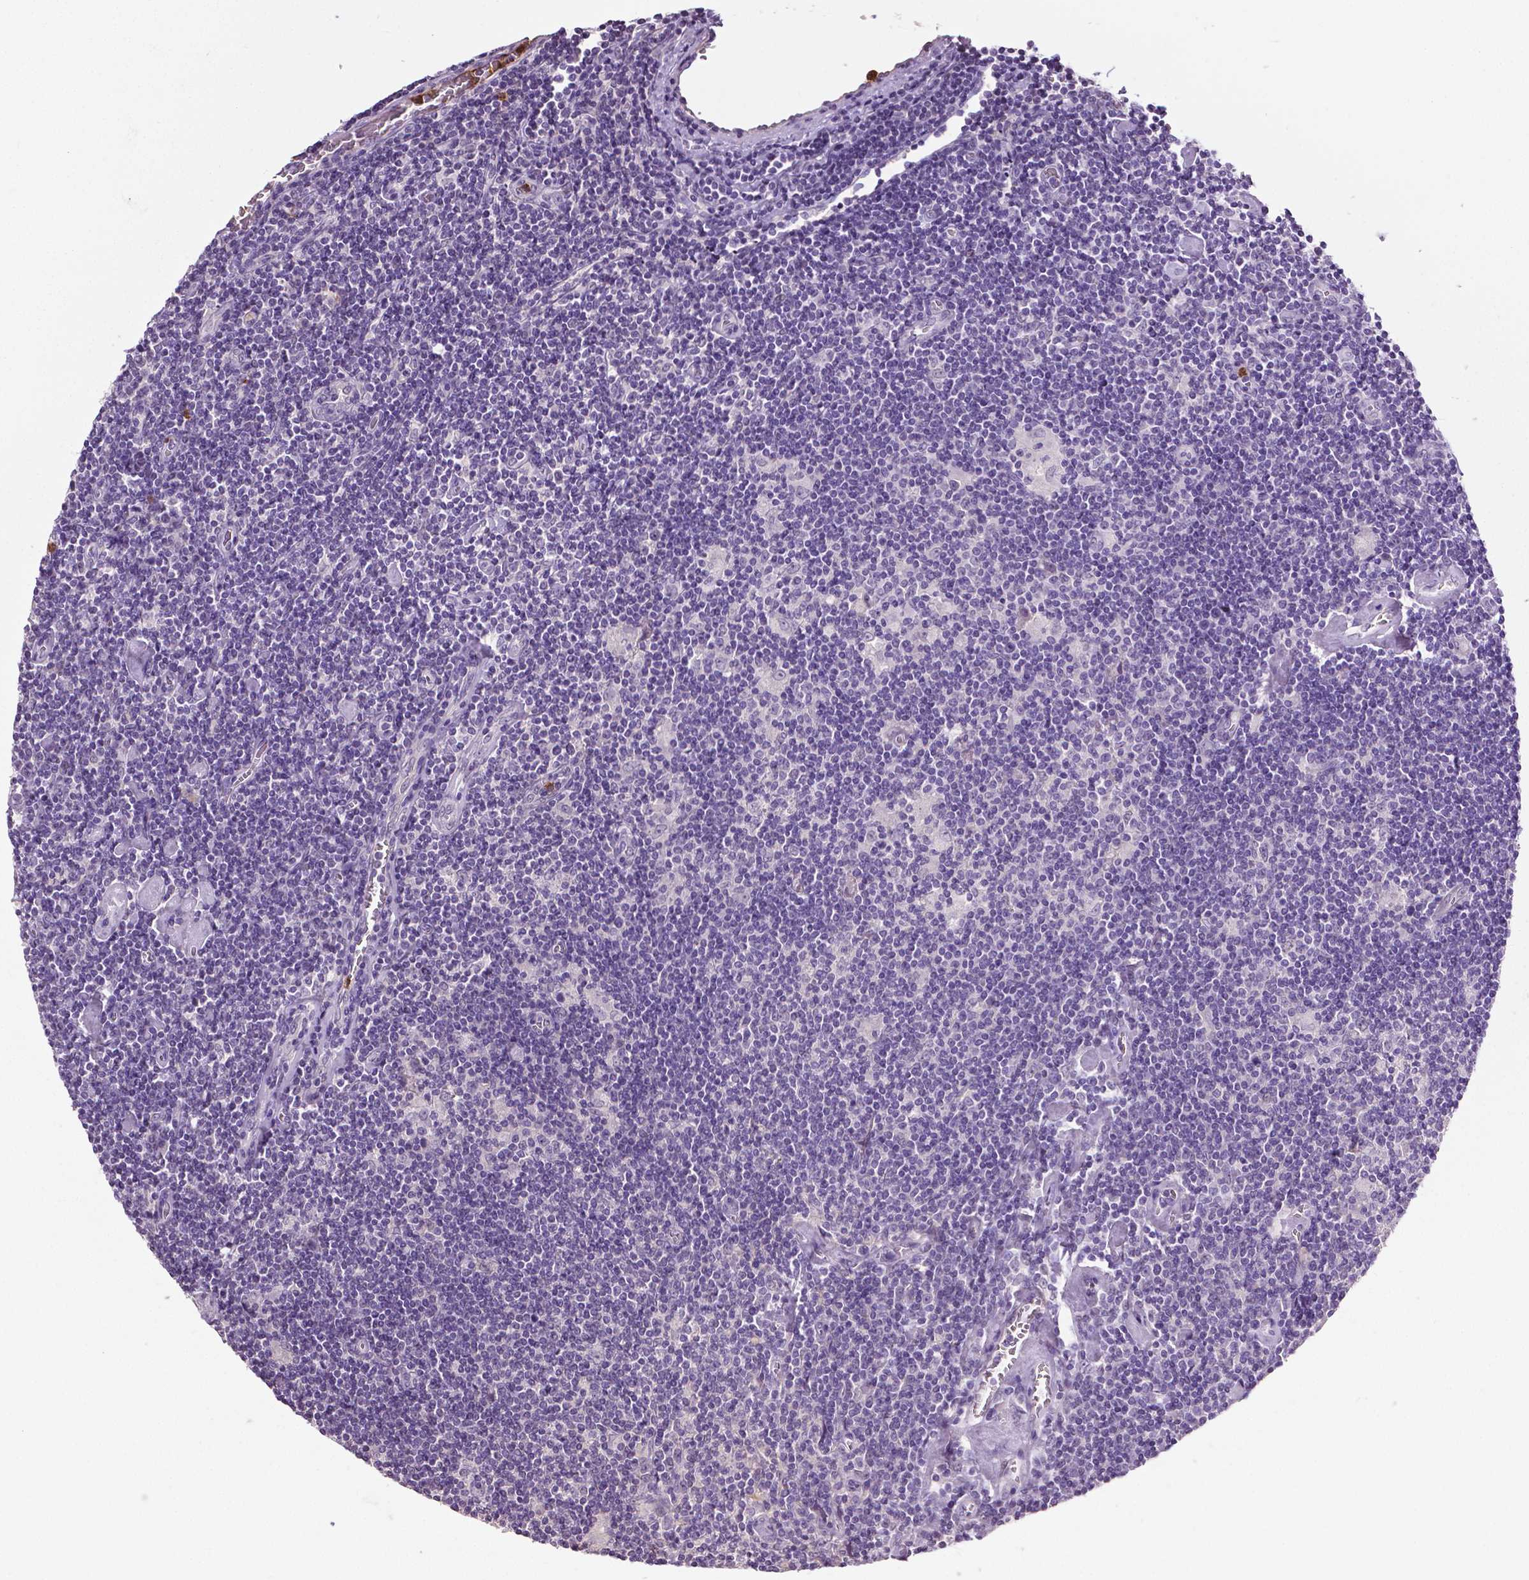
{"staining": {"intensity": "negative", "quantity": "none", "location": "none"}, "tissue": "lymphoma", "cell_type": "Tumor cells", "image_type": "cancer", "snomed": [{"axis": "morphology", "description": "Hodgkin's disease, NOS"}, {"axis": "topography", "description": "Lymph node"}], "caption": "Tumor cells show no significant protein staining in Hodgkin's disease.", "gene": "PTPN5", "patient": {"sex": "male", "age": 40}}